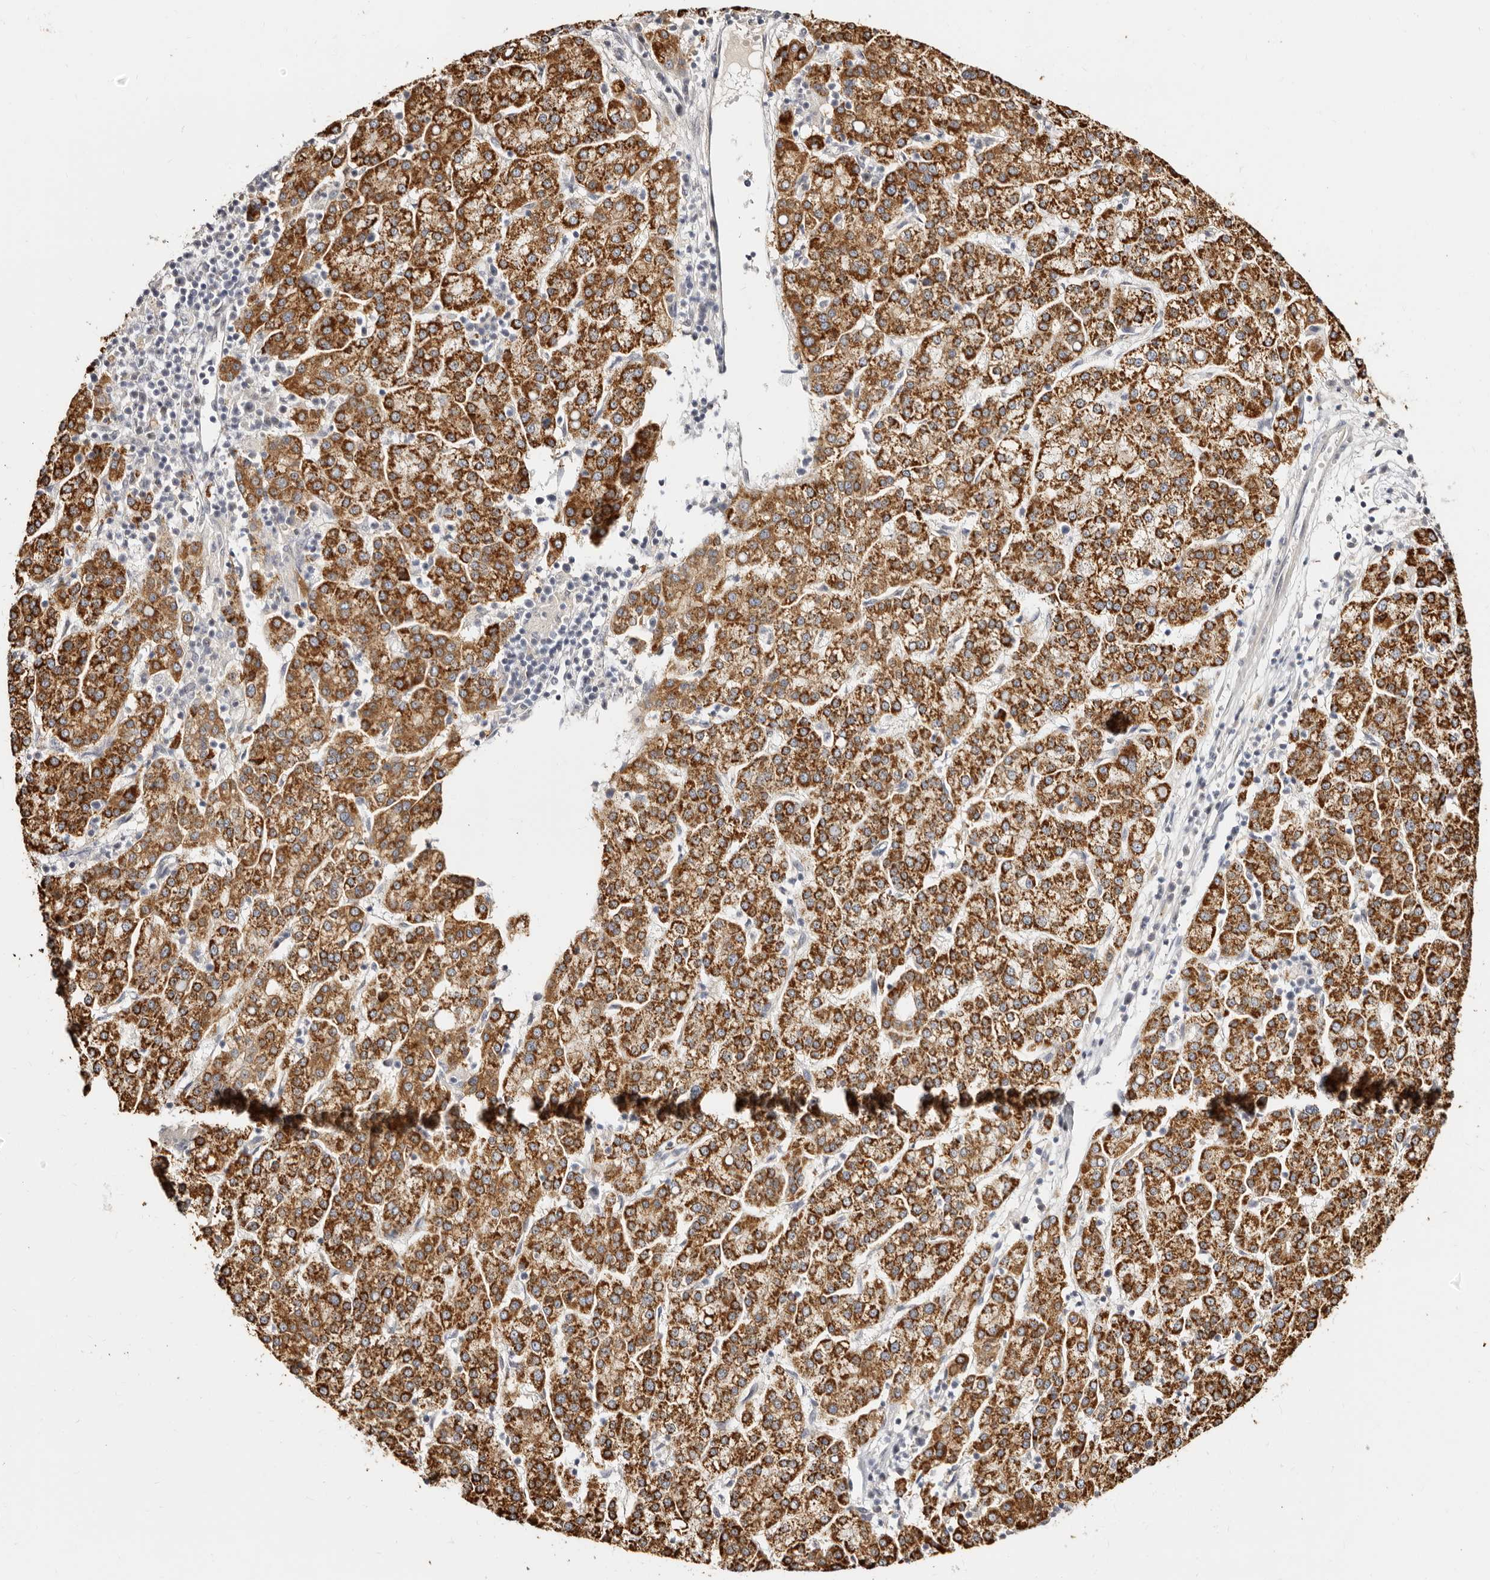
{"staining": {"intensity": "strong", "quantity": ">75%", "location": "cytoplasmic/membranous"}, "tissue": "liver cancer", "cell_type": "Tumor cells", "image_type": "cancer", "snomed": [{"axis": "morphology", "description": "Carcinoma, Hepatocellular, NOS"}, {"axis": "topography", "description": "Liver"}], "caption": "Liver cancer (hepatocellular carcinoma) stained with immunohistochemistry (IHC) shows strong cytoplasmic/membranous staining in approximately >75% of tumor cells.", "gene": "LCORL", "patient": {"sex": "female", "age": 58}}